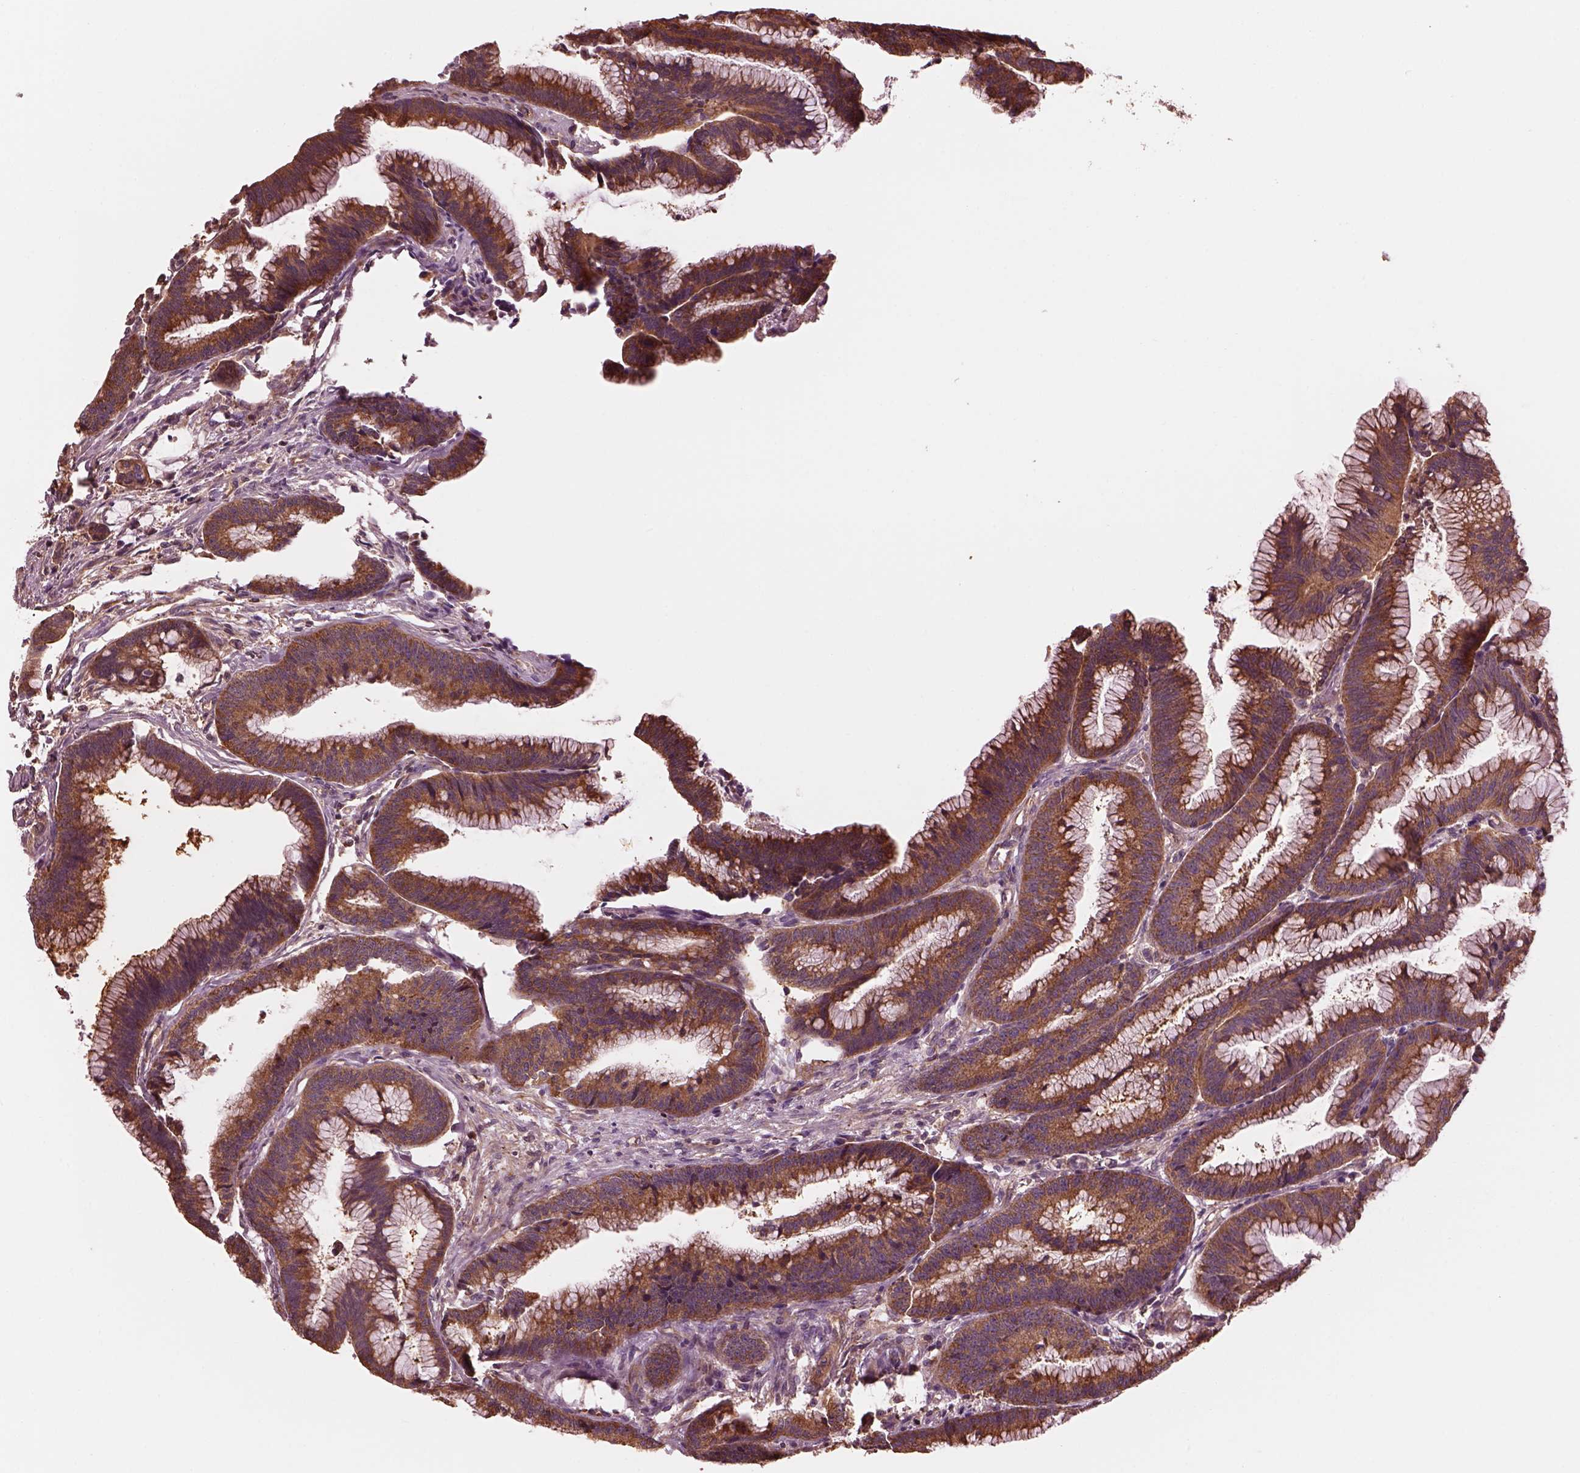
{"staining": {"intensity": "strong", "quantity": ">75%", "location": "cytoplasmic/membranous"}, "tissue": "colorectal cancer", "cell_type": "Tumor cells", "image_type": "cancer", "snomed": [{"axis": "morphology", "description": "Adenocarcinoma, NOS"}, {"axis": "topography", "description": "Colon"}], "caption": "Protein staining of colorectal cancer tissue displays strong cytoplasmic/membranous expression in about >75% of tumor cells. The staining was performed using DAB (3,3'-diaminobenzidine) to visualize the protein expression in brown, while the nuclei were stained in blue with hematoxylin (Magnification: 20x).", "gene": "STK33", "patient": {"sex": "female", "age": 78}}